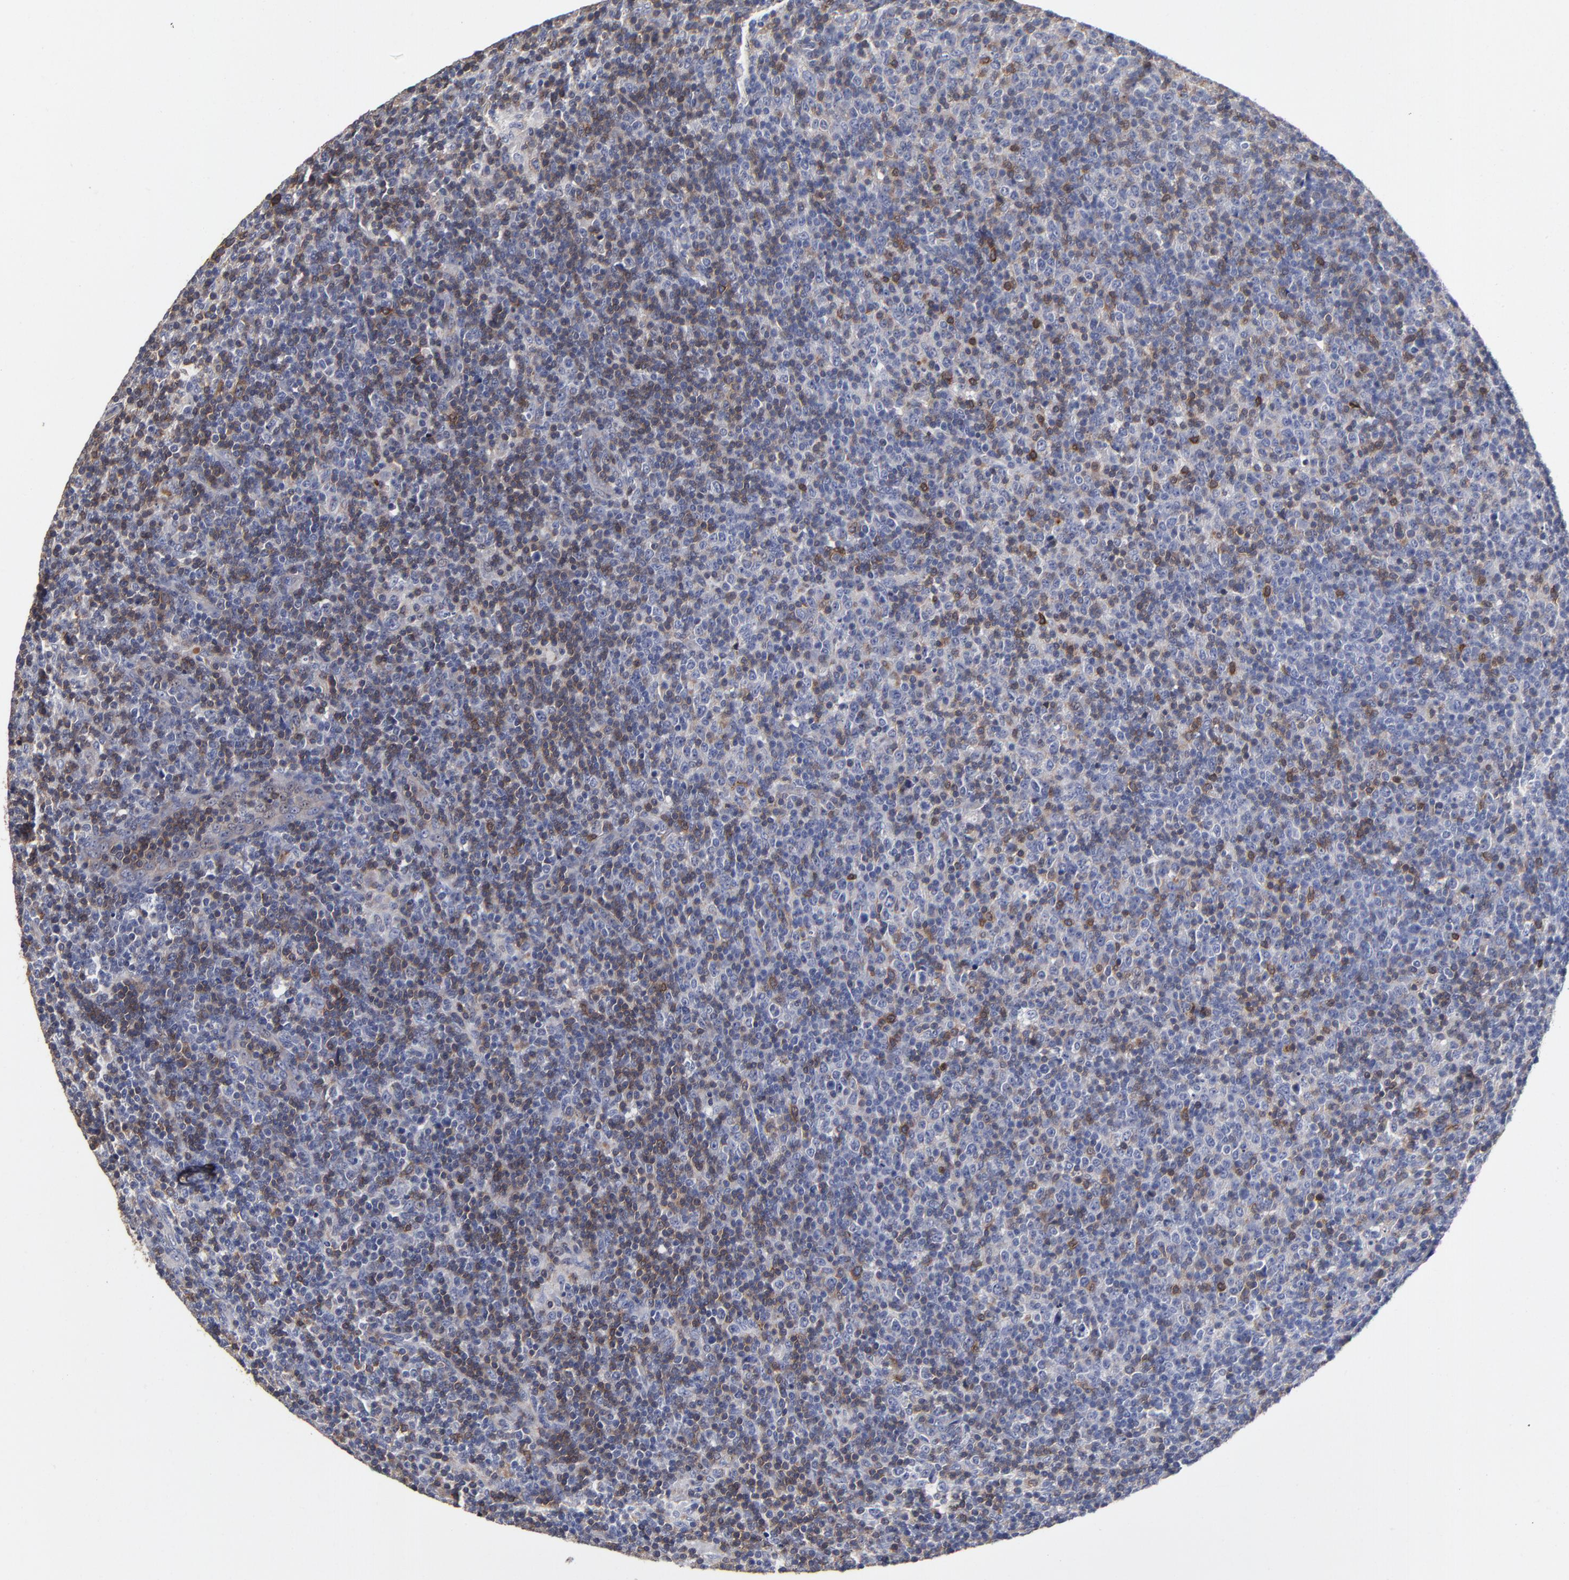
{"staining": {"intensity": "negative", "quantity": "none", "location": "none"}, "tissue": "lymphoma", "cell_type": "Tumor cells", "image_type": "cancer", "snomed": [{"axis": "morphology", "description": "Malignant lymphoma, non-Hodgkin's type, Low grade"}, {"axis": "topography", "description": "Lymph node"}], "caption": "Tumor cells are negative for brown protein staining in low-grade malignant lymphoma, non-Hodgkin's type.", "gene": "TRAT1", "patient": {"sex": "male", "age": 70}}